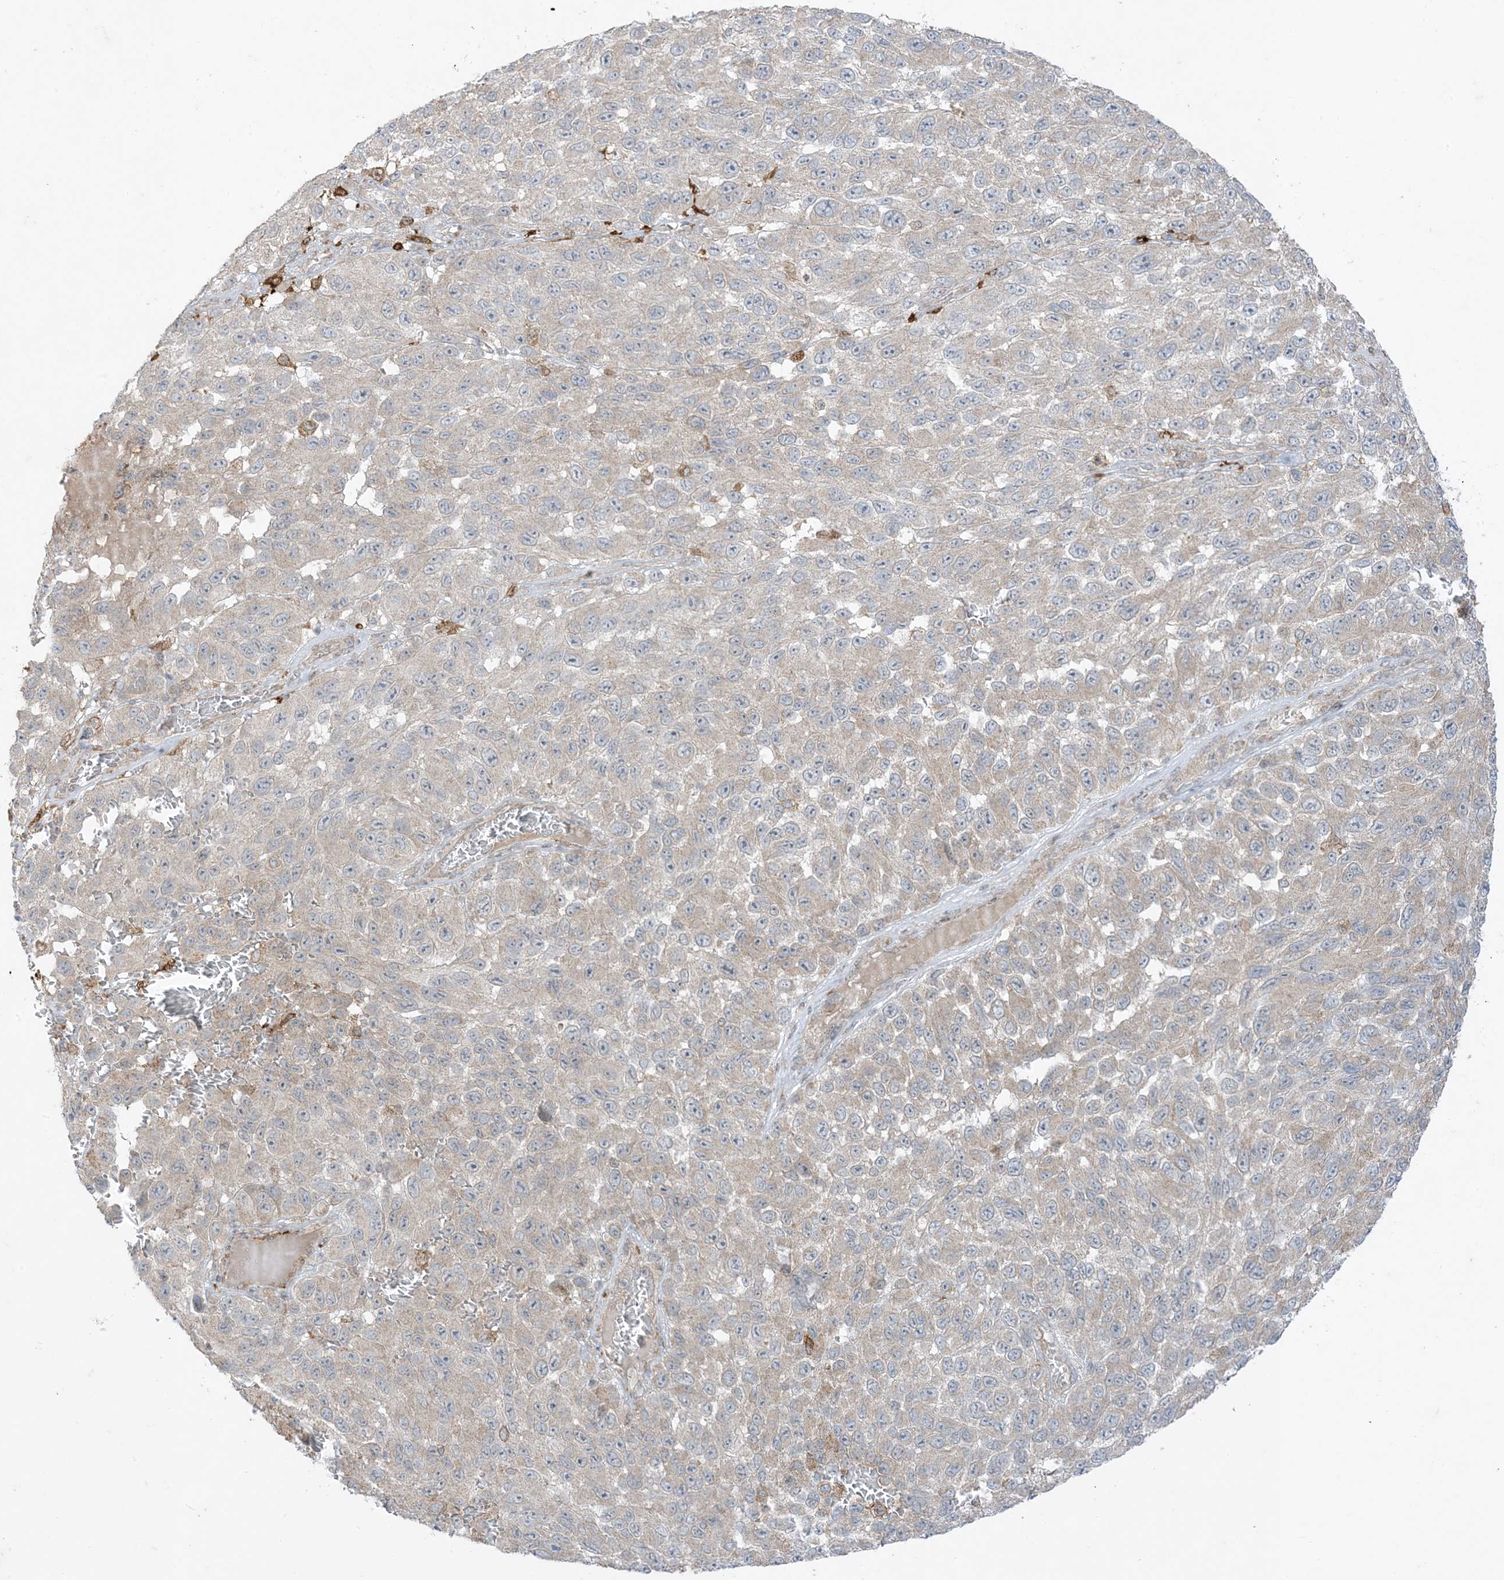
{"staining": {"intensity": "weak", "quantity": "<25%", "location": "cytoplasmic/membranous"}, "tissue": "melanoma", "cell_type": "Tumor cells", "image_type": "cancer", "snomed": [{"axis": "morphology", "description": "Malignant melanoma, NOS"}, {"axis": "topography", "description": "Skin"}], "caption": "A histopathology image of human melanoma is negative for staining in tumor cells.", "gene": "ODC1", "patient": {"sex": "female", "age": 96}}